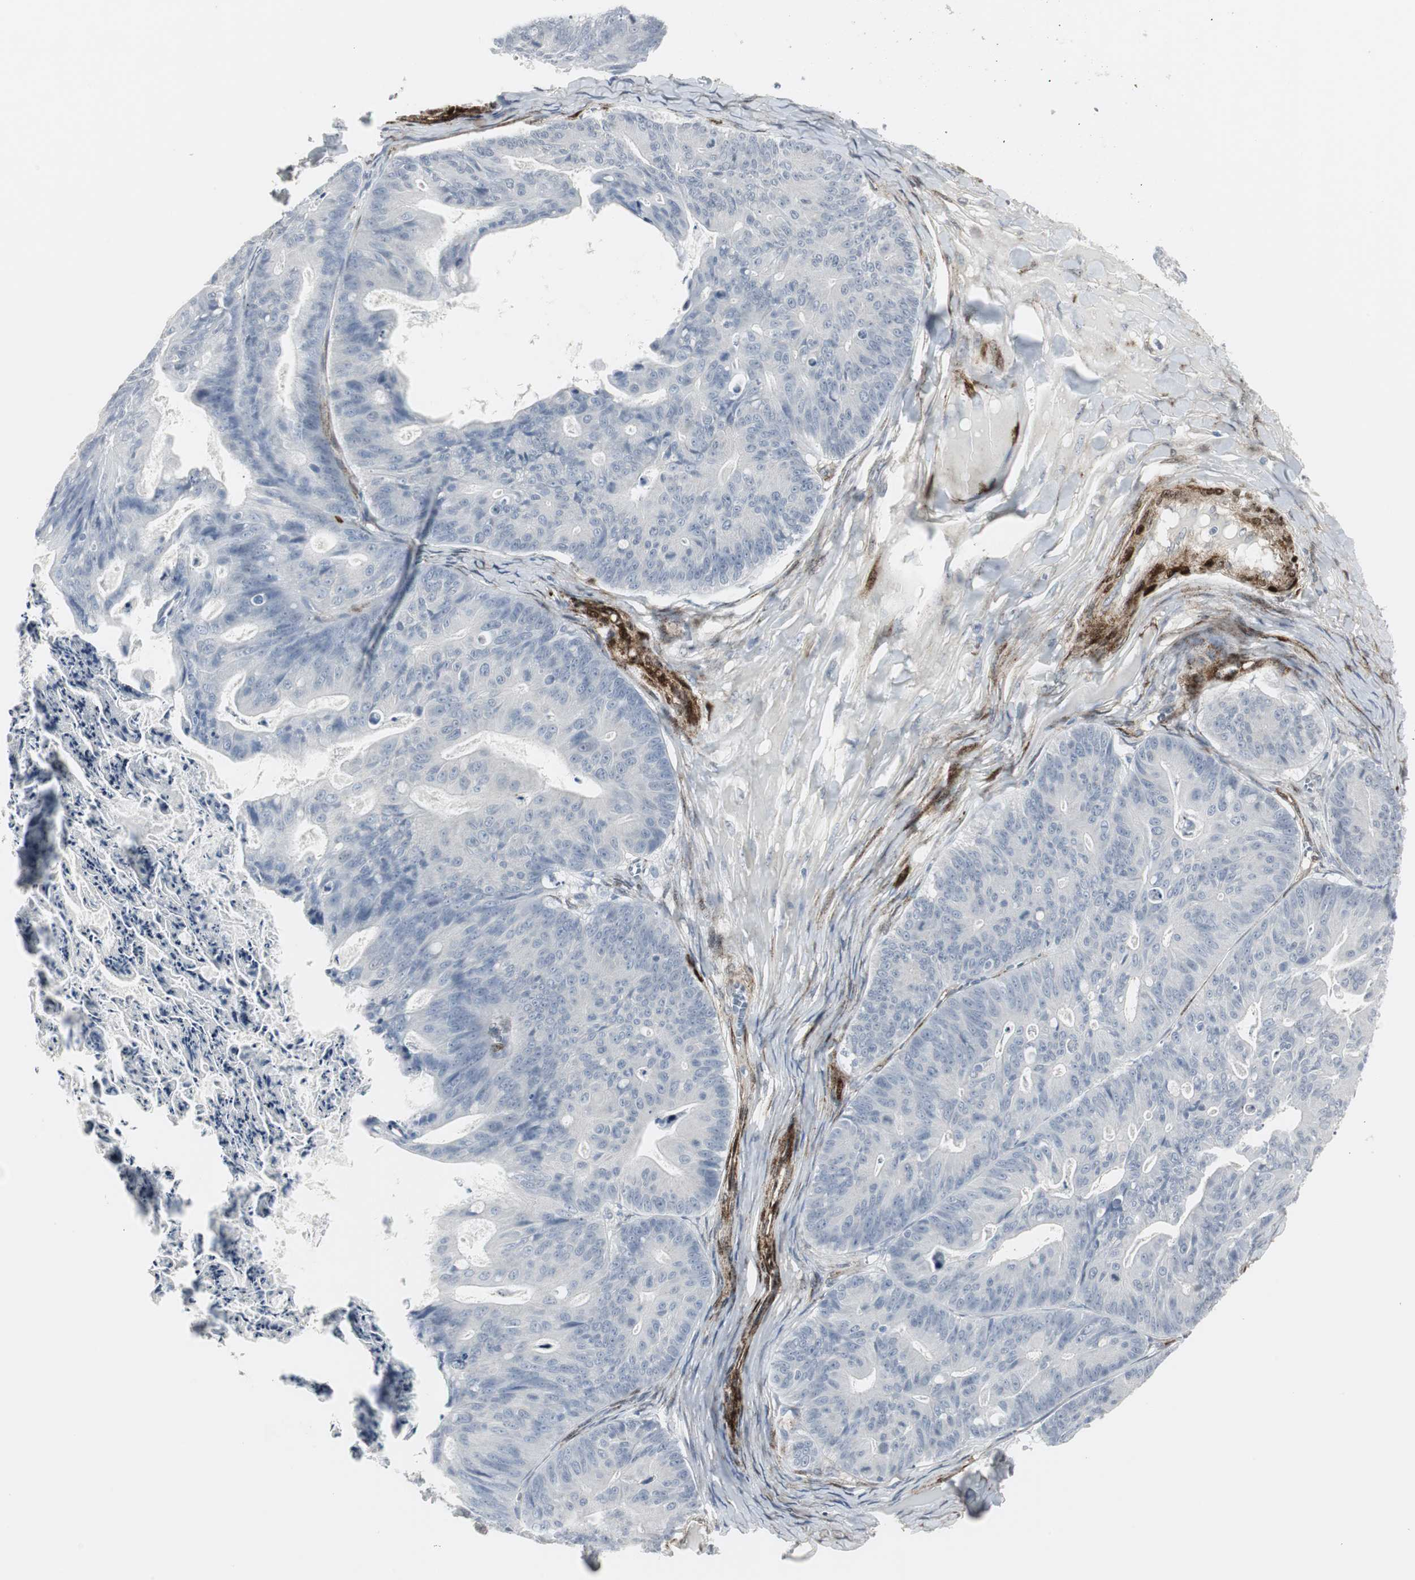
{"staining": {"intensity": "negative", "quantity": "none", "location": "none"}, "tissue": "ovarian cancer", "cell_type": "Tumor cells", "image_type": "cancer", "snomed": [{"axis": "morphology", "description": "Cystadenocarcinoma, mucinous, NOS"}, {"axis": "topography", "description": "Ovary"}], "caption": "Immunohistochemical staining of human mucinous cystadenocarcinoma (ovarian) exhibits no significant staining in tumor cells.", "gene": "PPP1R14A", "patient": {"sex": "female", "age": 36}}